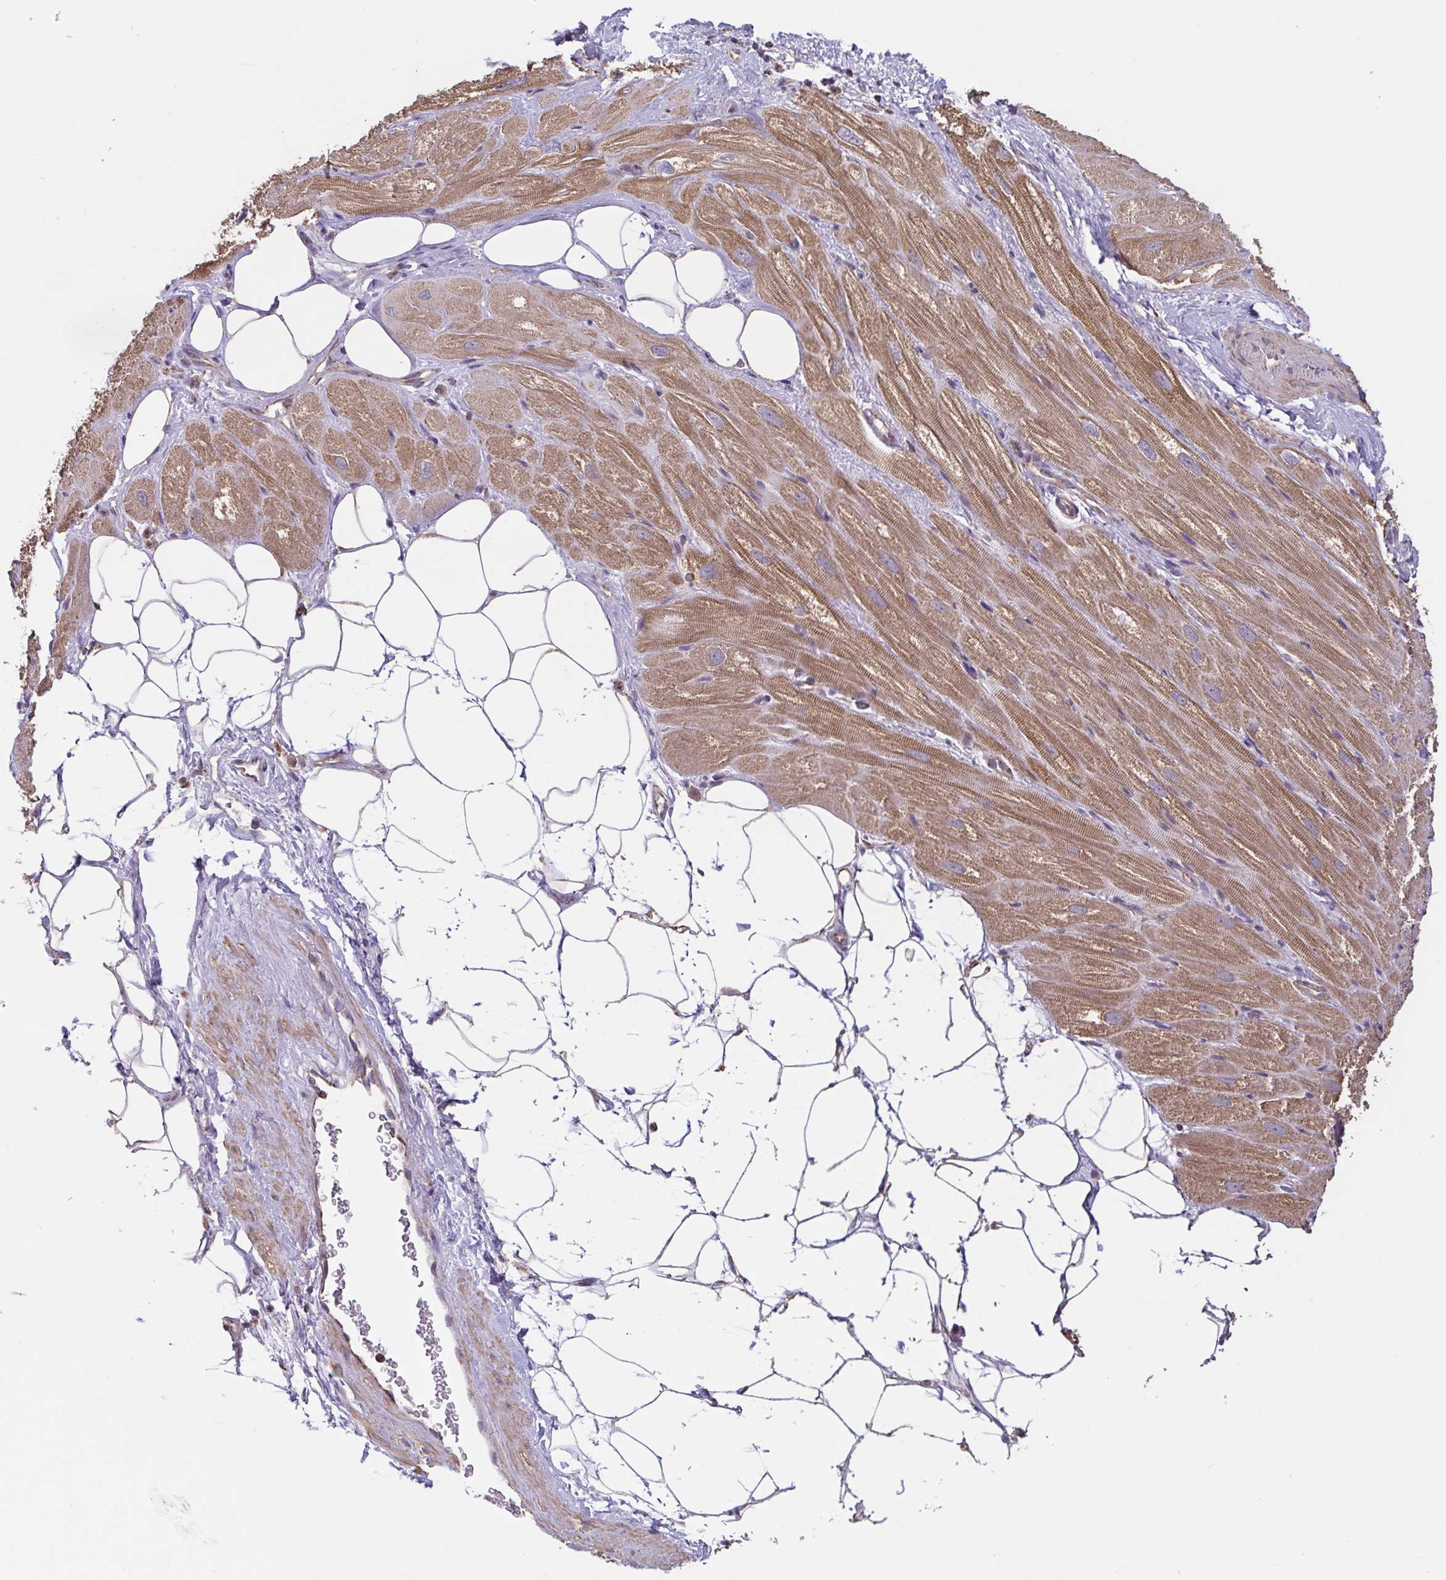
{"staining": {"intensity": "moderate", "quantity": ">75%", "location": "cytoplasmic/membranous"}, "tissue": "heart muscle", "cell_type": "Cardiomyocytes", "image_type": "normal", "snomed": [{"axis": "morphology", "description": "Normal tissue, NOS"}, {"axis": "topography", "description": "Heart"}], "caption": "IHC (DAB (3,3'-diaminobenzidine)) staining of benign human heart muscle exhibits moderate cytoplasmic/membranous protein positivity in about >75% of cardiomyocytes.", "gene": "DIP2B", "patient": {"sex": "male", "age": 62}}